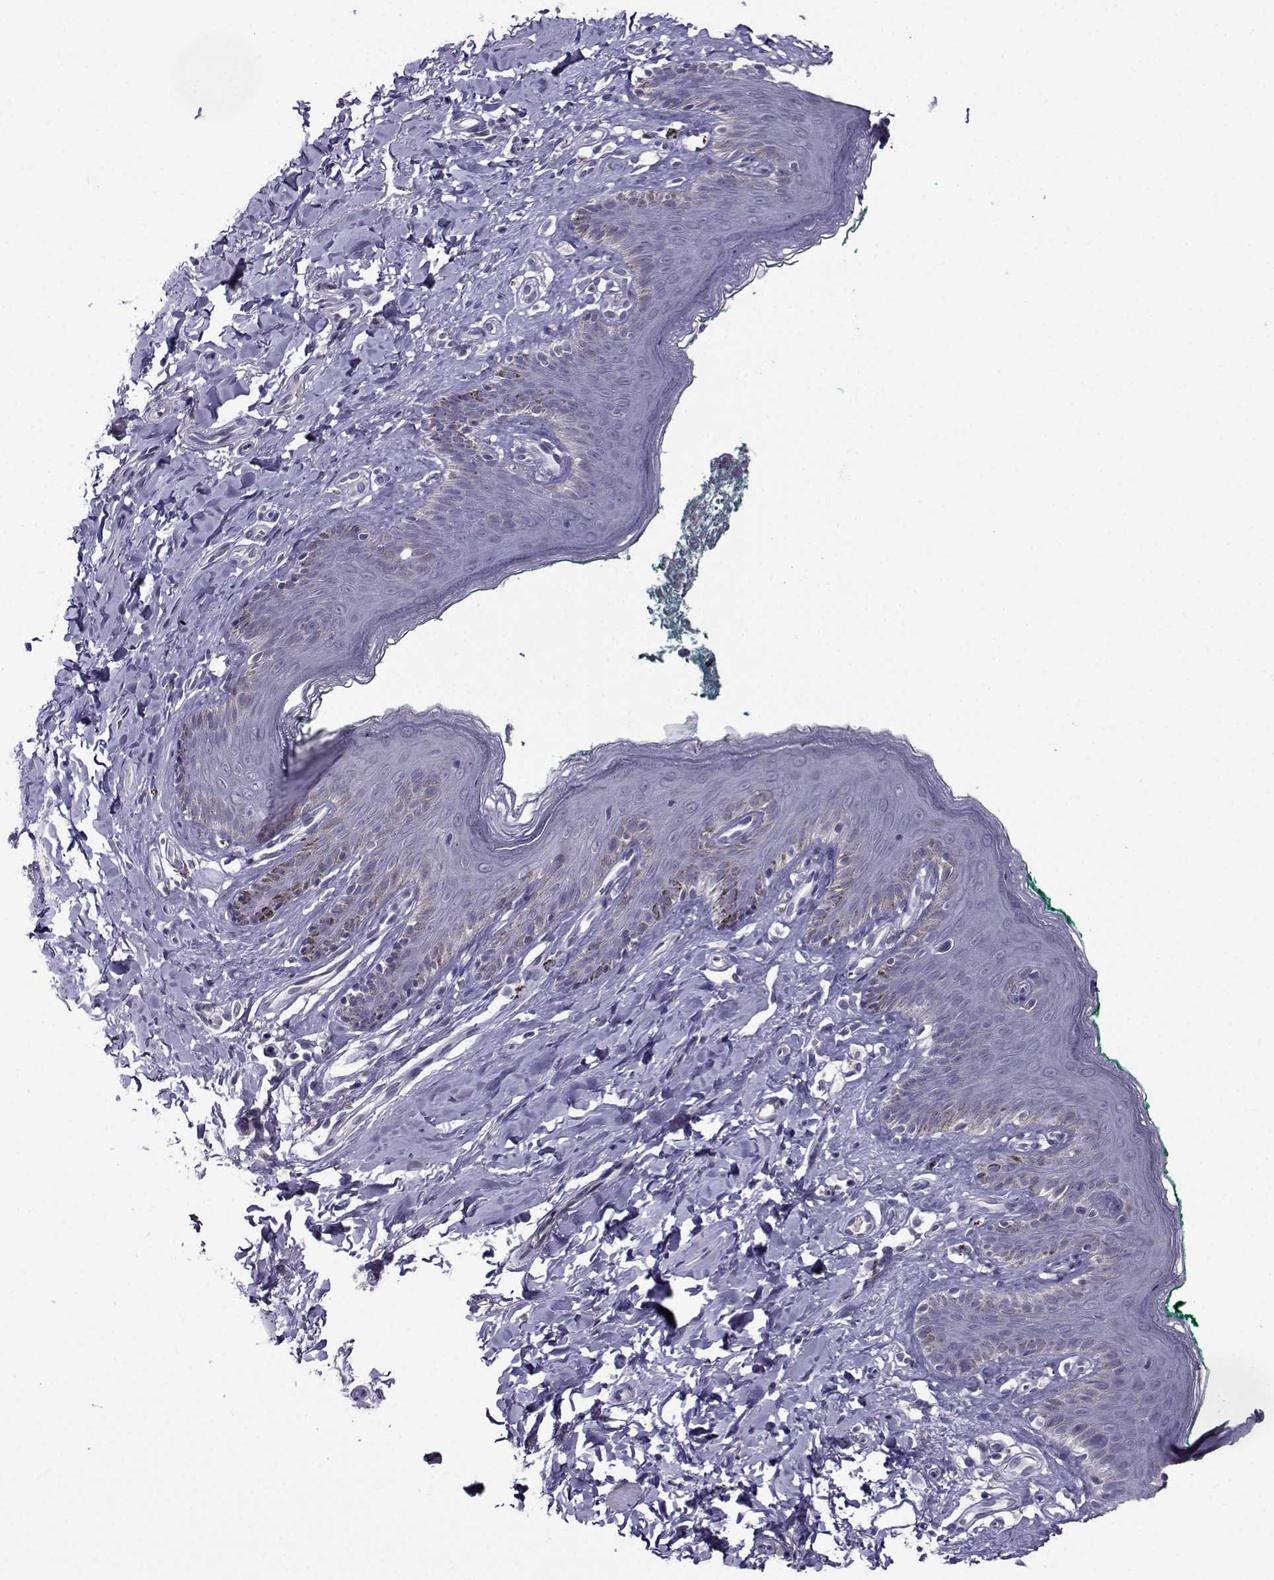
{"staining": {"intensity": "negative", "quantity": "none", "location": "none"}, "tissue": "skin", "cell_type": "Epidermal cells", "image_type": "normal", "snomed": [{"axis": "morphology", "description": "Normal tissue, NOS"}, {"axis": "topography", "description": "Vulva"}], "caption": "Histopathology image shows no protein expression in epidermal cells of benign skin. (Immunohistochemistry (ihc), brightfield microscopy, high magnification).", "gene": "CRYBB1", "patient": {"sex": "female", "age": 66}}